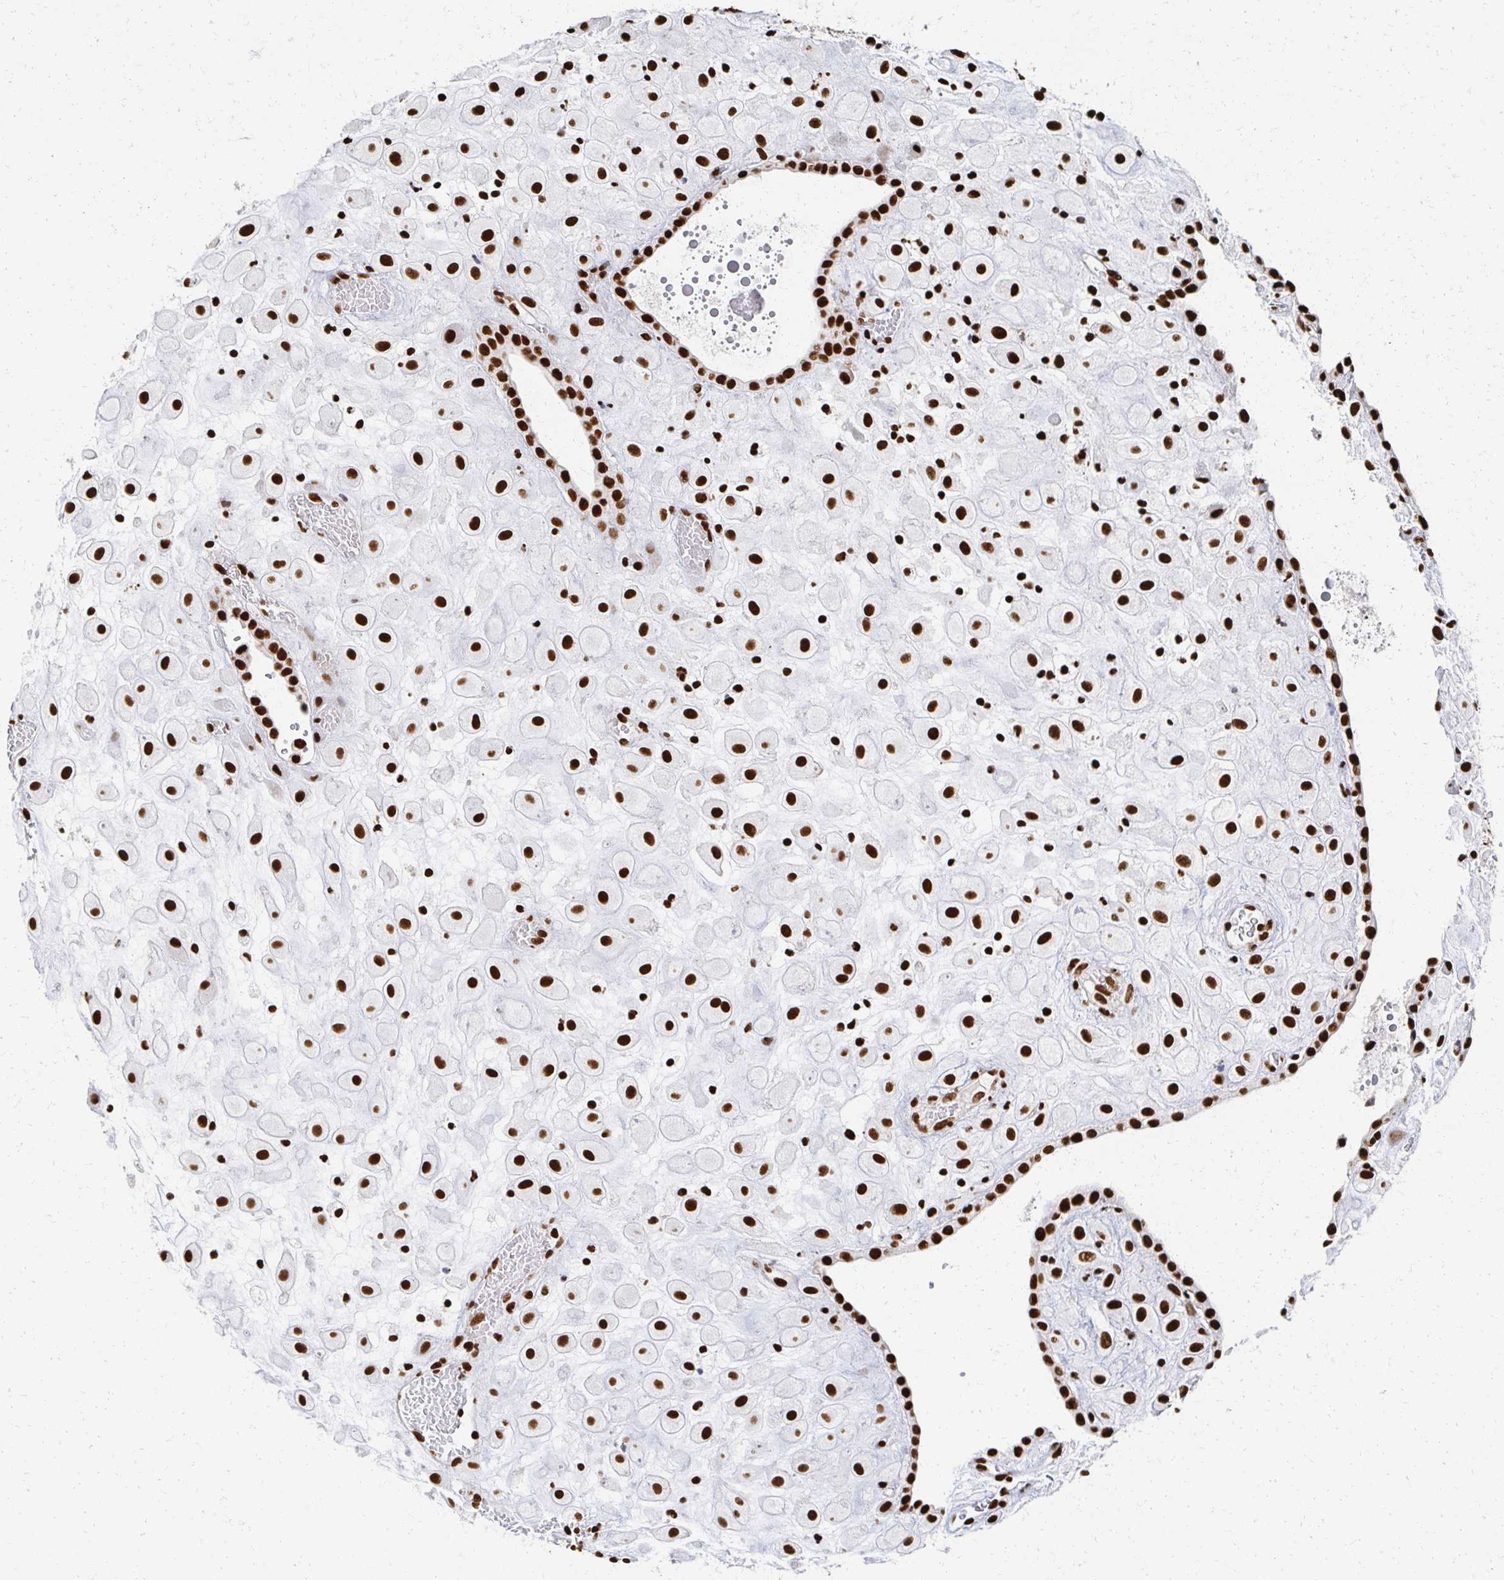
{"staining": {"intensity": "strong", "quantity": ">75%", "location": "nuclear"}, "tissue": "placenta", "cell_type": "Decidual cells", "image_type": "normal", "snomed": [{"axis": "morphology", "description": "Normal tissue, NOS"}, {"axis": "topography", "description": "Placenta"}], "caption": "This micrograph displays normal placenta stained with immunohistochemistry to label a protein in brown. The nuclear of decidual cells show strong positivity for the protein. Nuclei are counter-stained blue.", "gene": "RBBP4", "patient": {"sex": "female", "age": 24}}